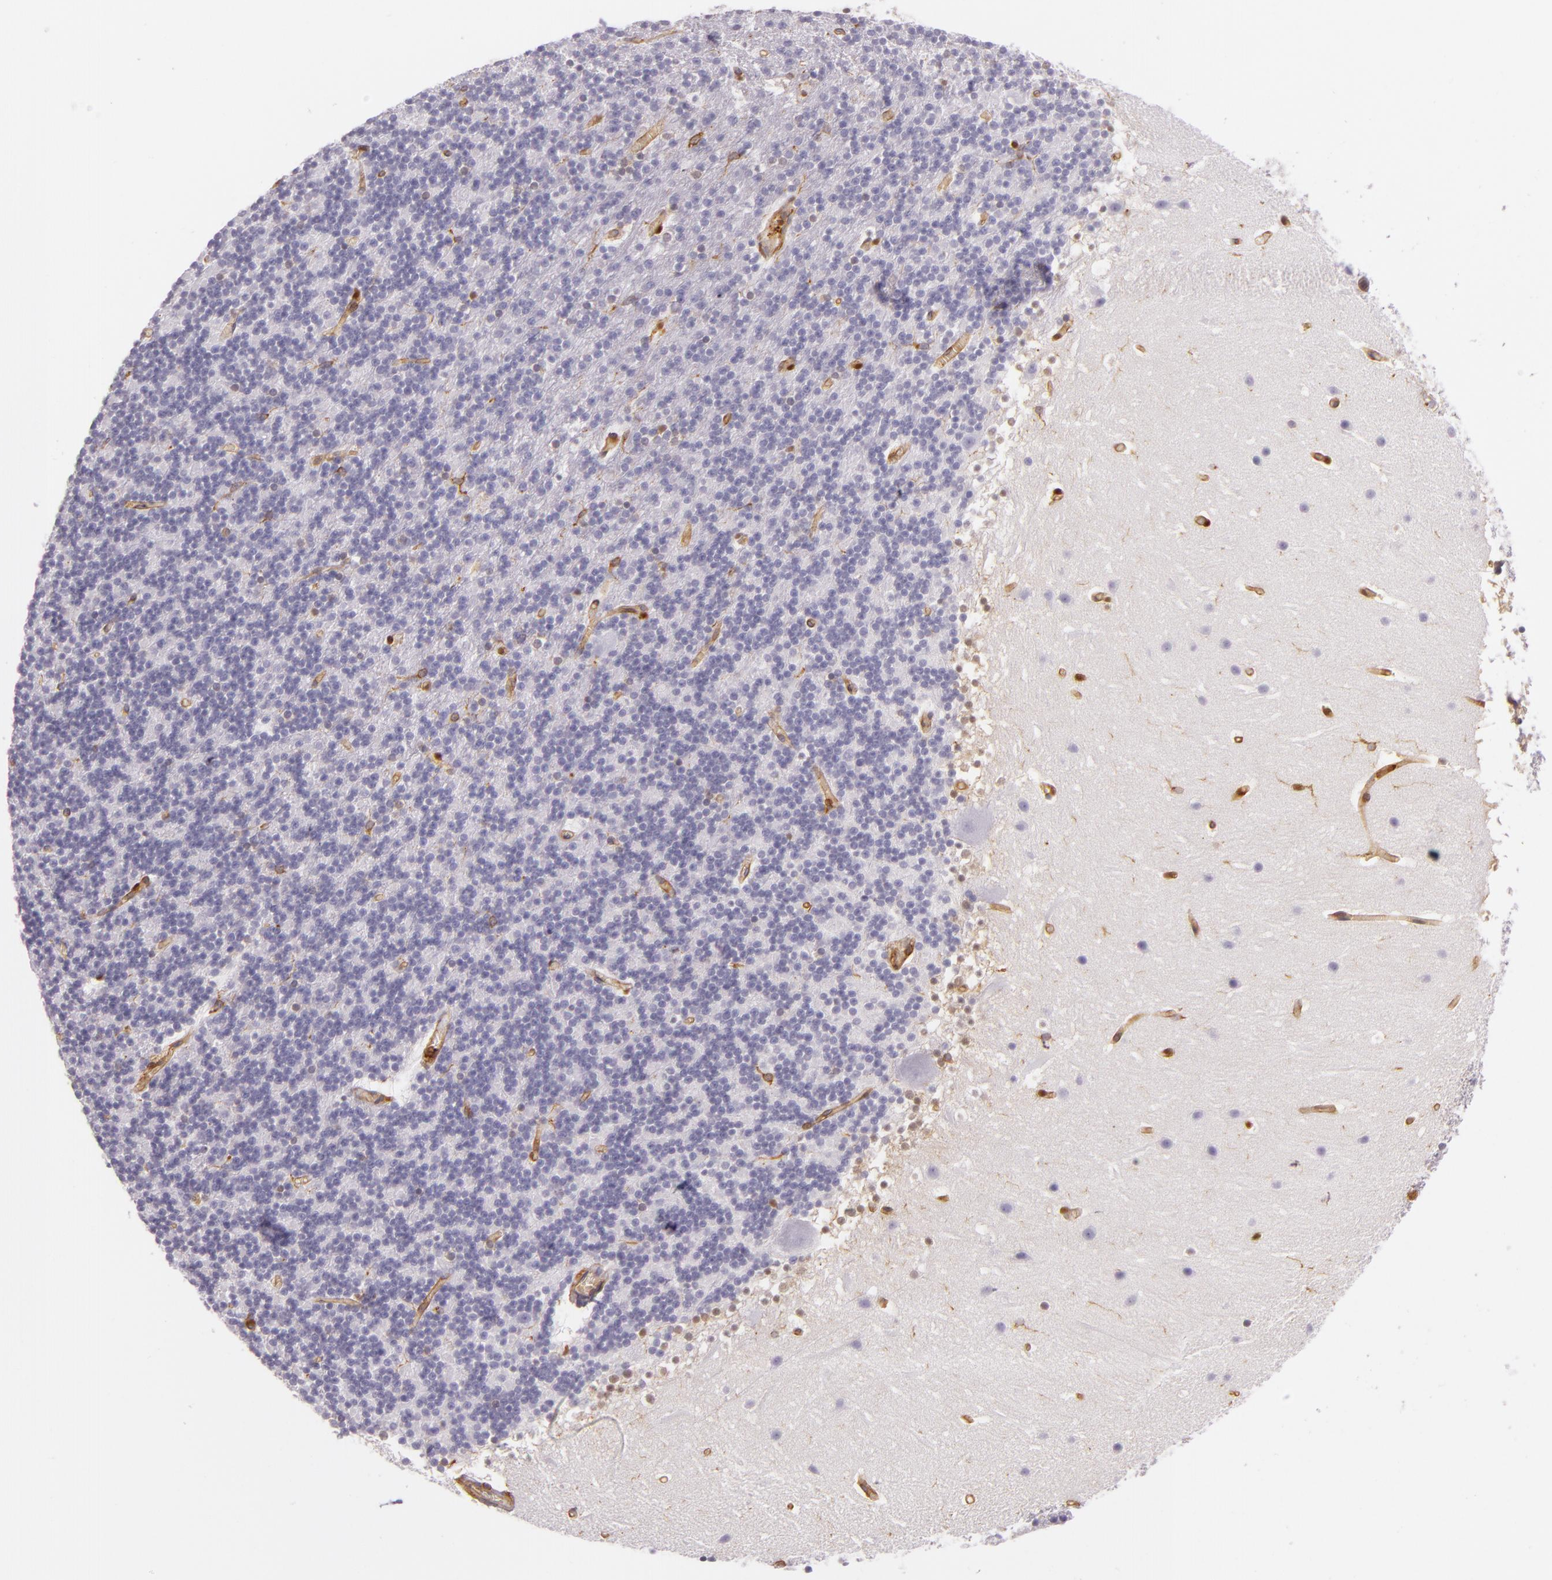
{"staining": {"intensity": "negative", "quantity": "none", "location": "none"}, "tissue": "cerebellum", "cell_type": "Cells in granular layer", "image_type": "normal", "snomed": [{"axis": "morphology", "description": "Normal tissue, NOS"}, {"axis": "topography", "description": "Cerebellum"}], "caption": "Immunohistochemical staining of unremarkable human cerebellum shows no significant expression in cells in granular layer.", "gene": "TLN1", "patient": {"sex": "male", "age": 45}}